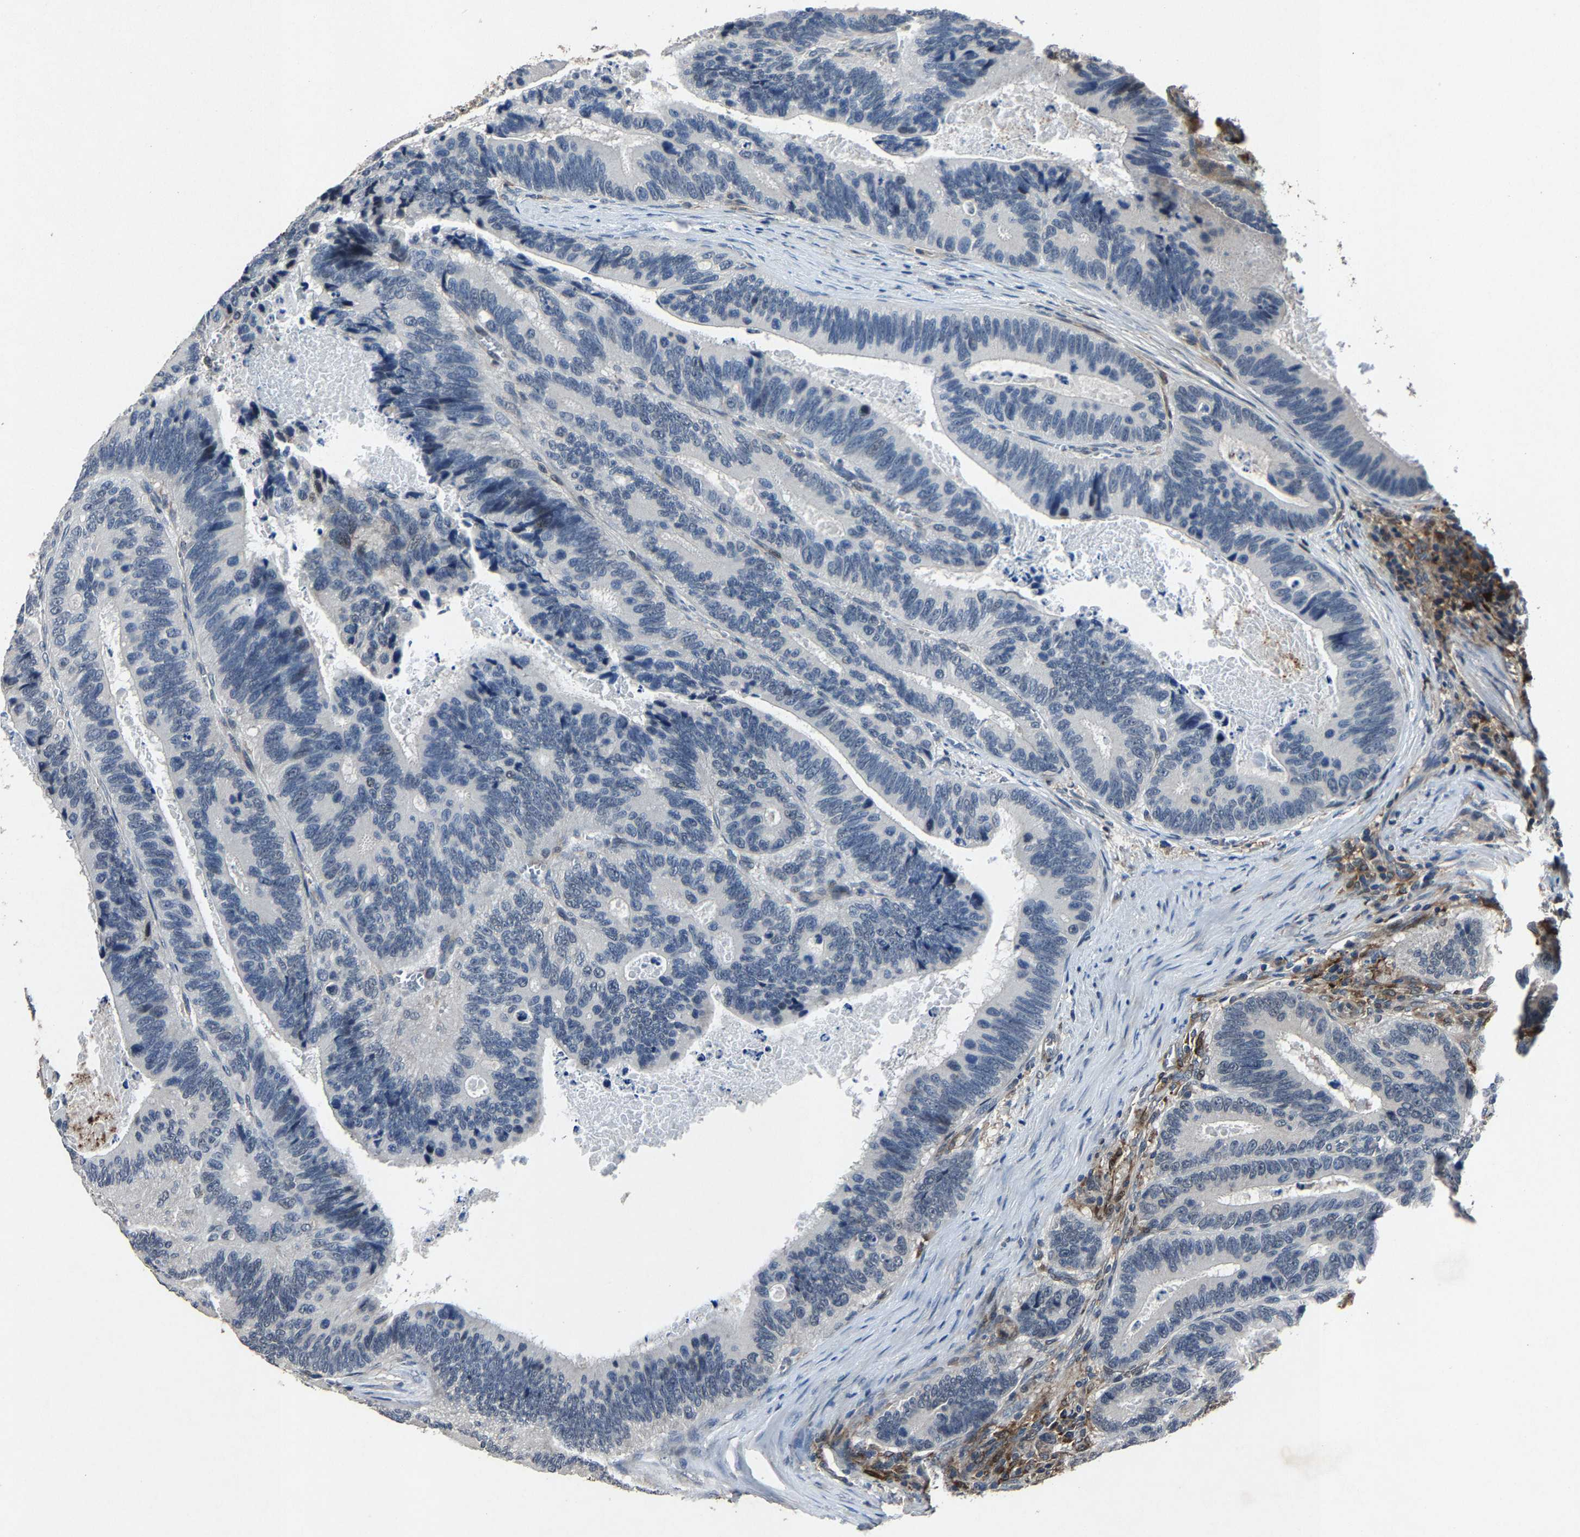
{"staining": {"intensity": "negative", "quantity": "none", "location": "none"}, "tissue": "colorectal cancer", "cell_type": "Tumor cells", "image_type": "cancer", "snomed": [{"axis": "morphology", "description": "Inflammation, NOS"}, {"axis": "morphology", "description": "Adenocarcinoma, NOS"}, {"axis": "topography", "description": "Colon"}], "caption": "The image shows no staining of tumor cells in colorectal cancer. (DAB (3,3'-diaminobenzidine) immunohistochemistry (IHC), high magnification).", "gene": "PCNX2", "patient": {"sex": "male", "age": 72}}